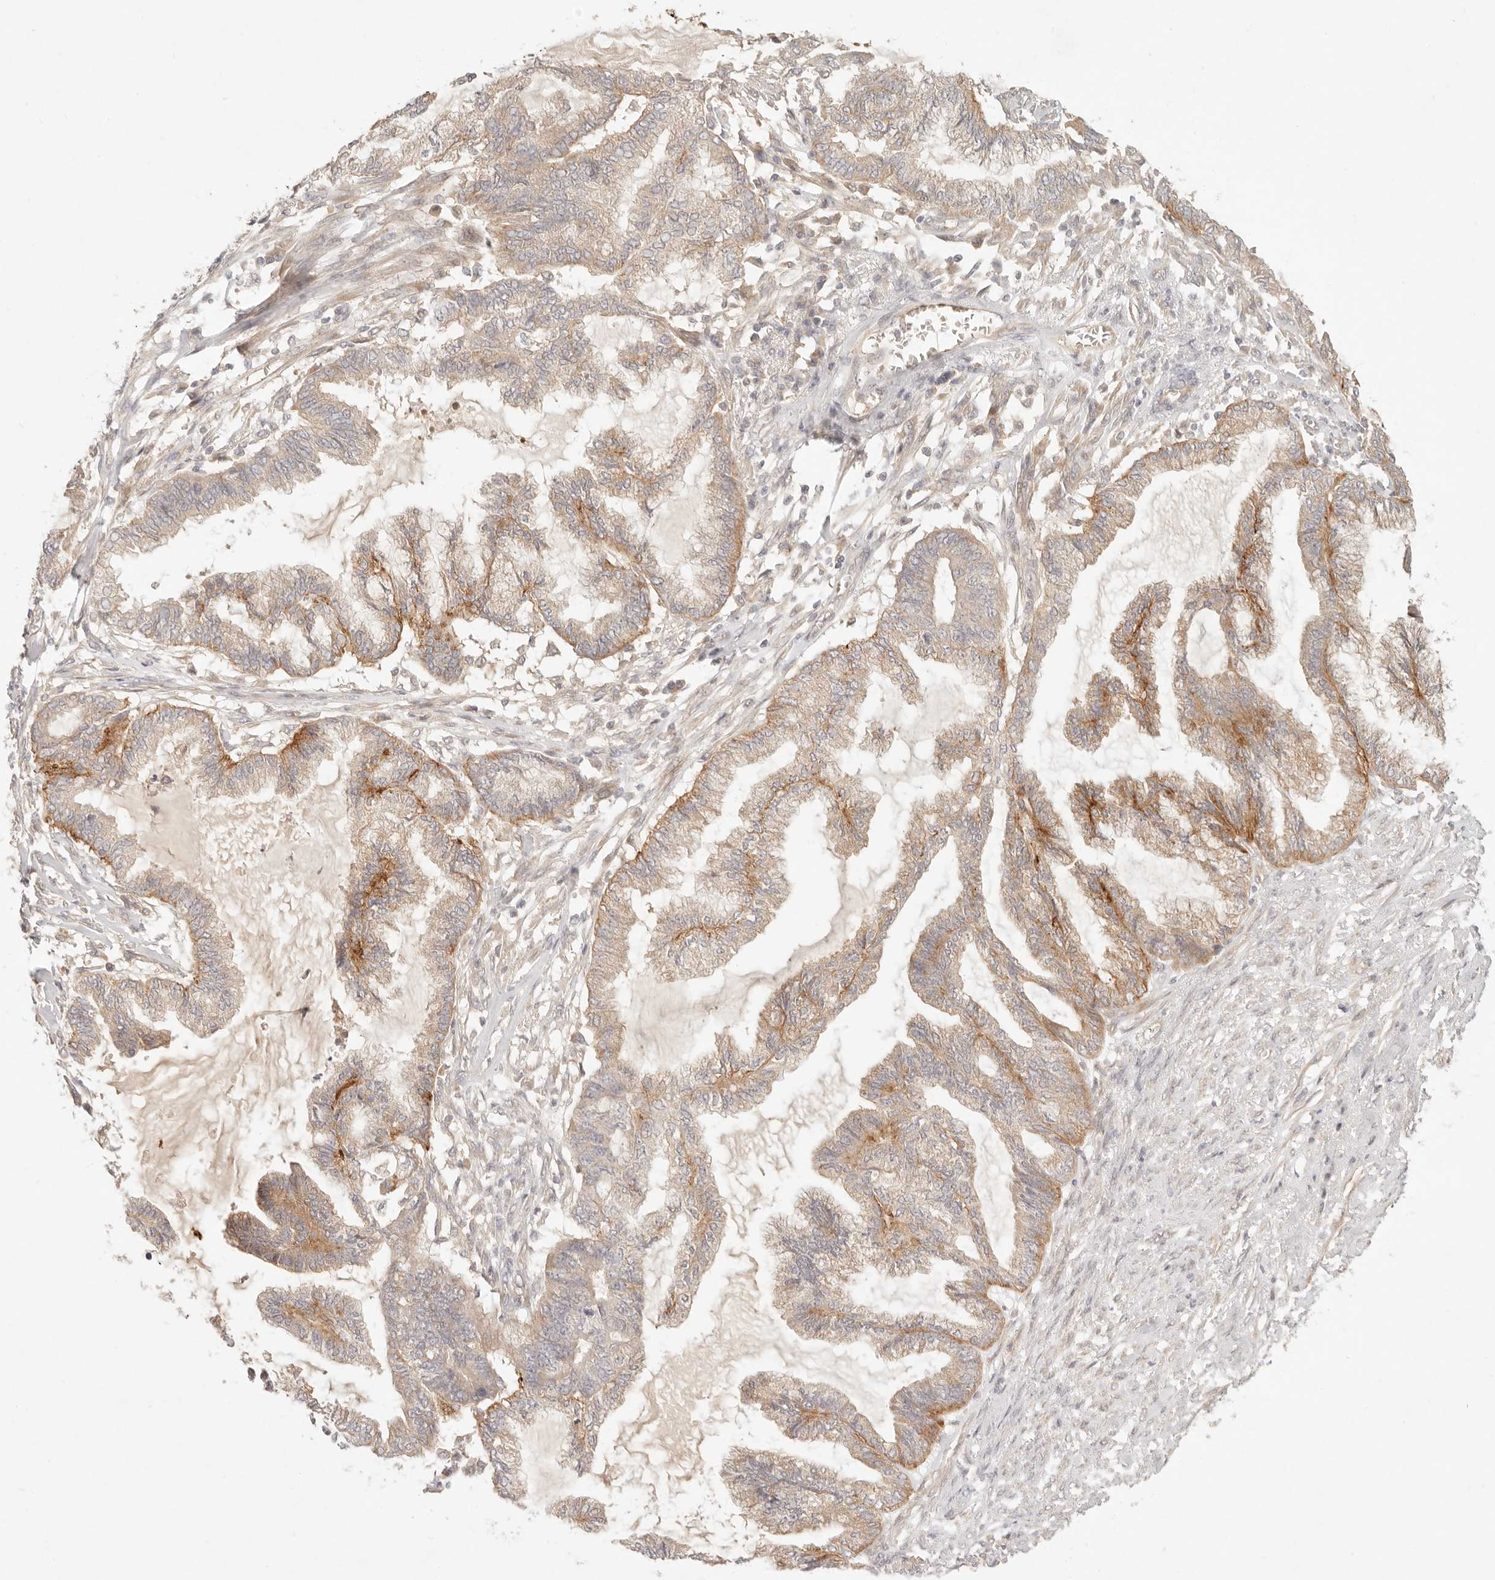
{"staining": {"intensity": "moderate", "quantity": ">75%", "location": "cytoplasmic/membranous"}, "tissue": "endometrial cancer", "cell_type": "Tumor cells", "image_type": "cancer", "snomed": [{"axis": "morphology", "description": "Adenocarcinoma, NOS"}, {"axis": "topography", "description": "Endometrium"}], "caption": "IHC (DAB) staining of endometrial cancer (adenocarcinoma) demonstrates moderate cytoplasmic/membranous protein positivity in about >75% of tumor cells.", "gene": "PPP1R3B", "patient": {"sex": "female", "age": 86}}